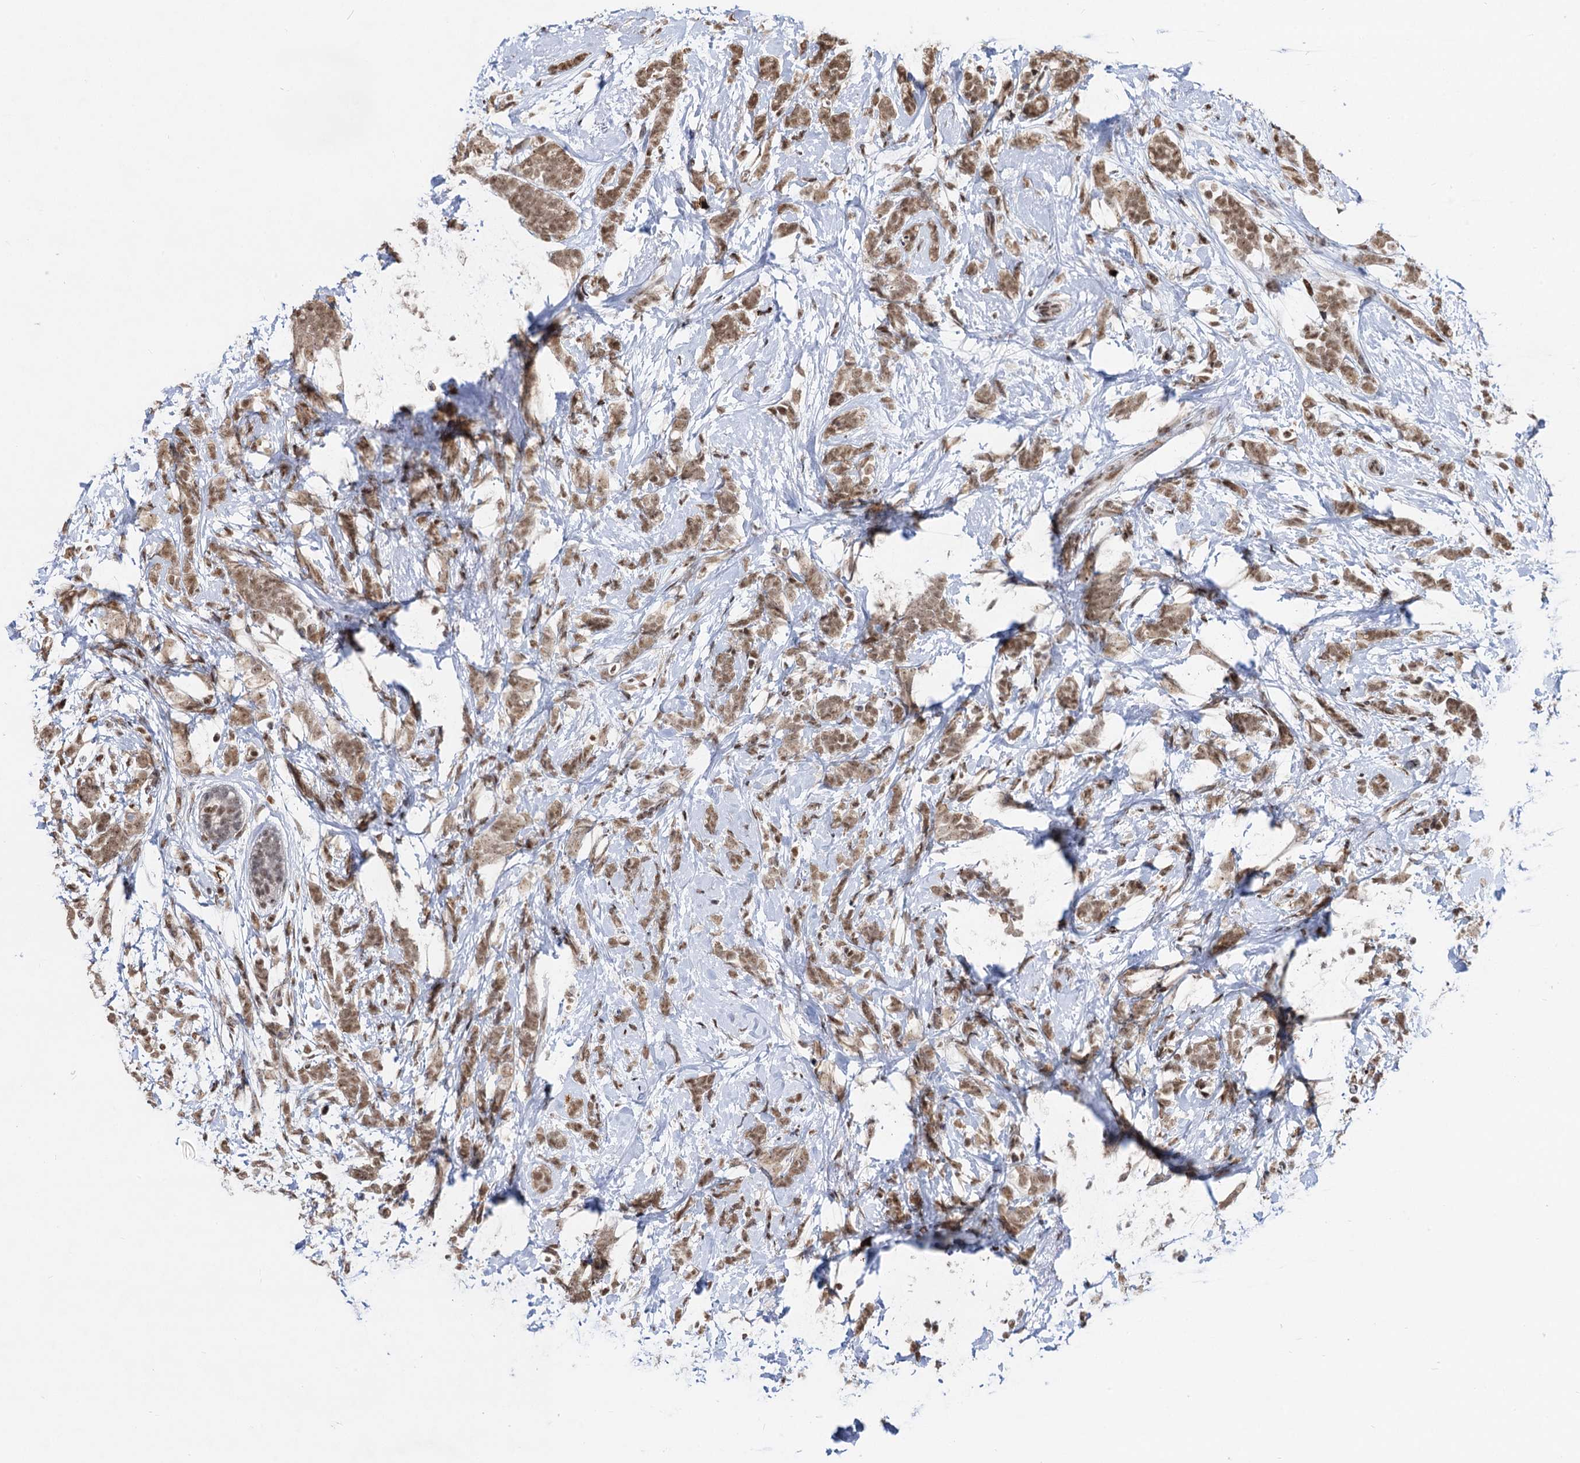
{"staining": {"intensity": "moderate", "quantity": ">75%", "location": "cytoplasmic/membranous,nuclear"}, "tissue": "breast cancer", "cell_type": "Tumor cells", "image_type": "cancer", "snomed": [{"axis": "morphology", "description": "Lobular carcinoma"}, {"axis": "topography", "description": "Breast"}], "caption": "IHC histopathology image of neoplastic tissue: human breast cancer stained using immunohistochemistry (IHC) exhibits medium levels of moderate protein expression localized specifically in the cytoplasmic/membranous and nuclear of tumor cells, appearing as a cytoplasmic/membranous and nuclear brown color.", "gene": "SFSWAP", "patient": {"sex": "female", "age": 58}}